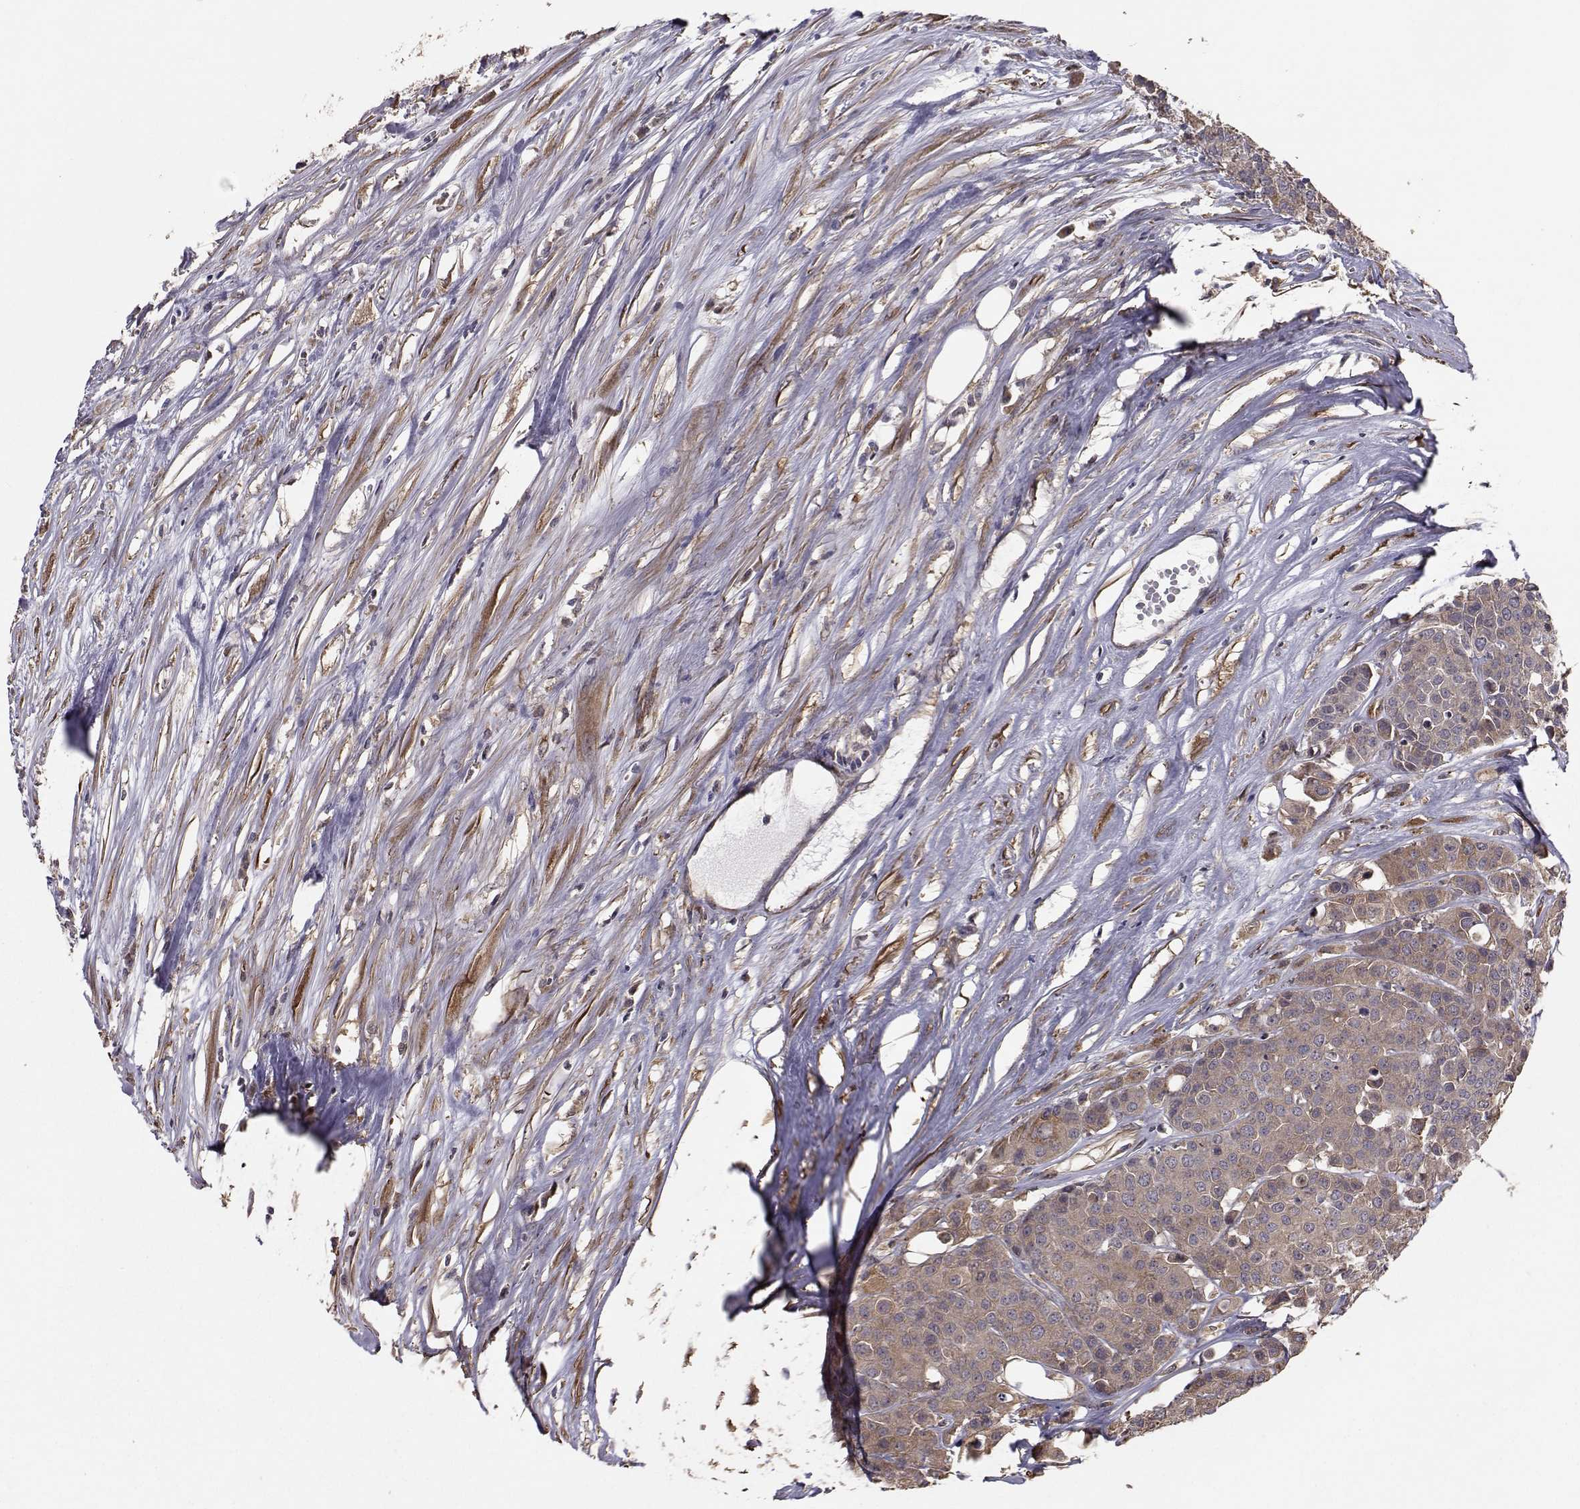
{"staining": {"intensity": "weak", "quantity": ">75%", "location": "cytoplasmic/membranous"}, "tissue": "carcinoid", "cell_type": "Tumor cells", "image_type": "cancer", "snomed": [{"axis": "morphology", "description": "Carcinoid, malignant, NOS"}, {"axis": "topography", "description": "Colon"}], "caption": "A high-resolution photomicrograph shows IHC staining of carcinoid, which reveals weak cytoplasmic/membranous expression in approximately >75% of tumor cells. Immunohistochemistry stains the protein of interest in brown and the nuclei are stained blue.", "gene": "TRIP10", "patient": {"sex": "male", "age": 81}}